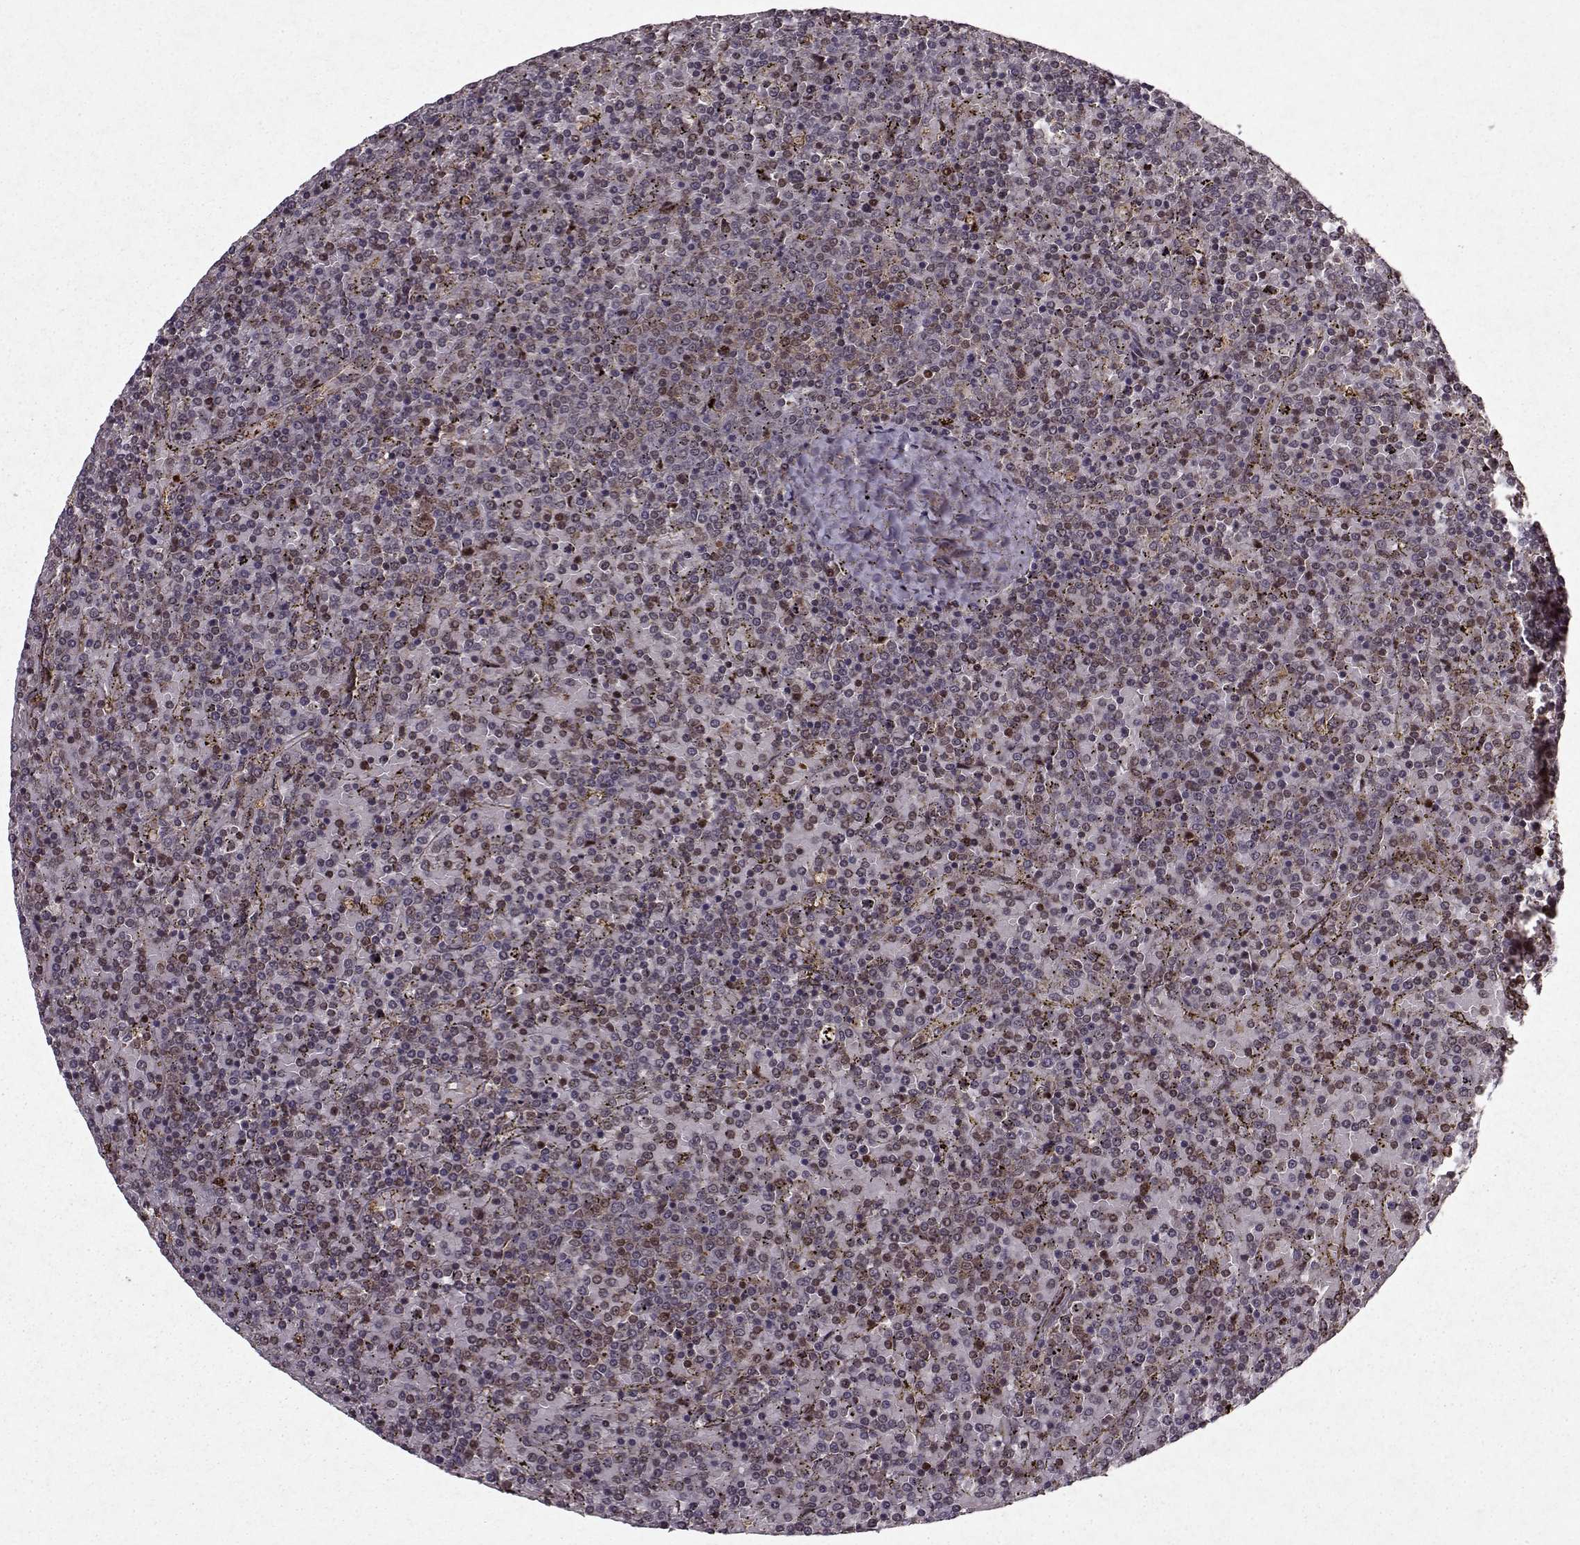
{"staining": {"intensity": "negative", "quantity": "none", "location": "none"}, "tissue": "lymphoma", "cell_type": "Tumor cells", "image_type": "cancer", "snomed": [{"axis": "morphology", "description": "Malignant lymphoma, non-Hodgkin's type, Low grade"}, {"axis": "topography", "description": "Spleen"}], "caption": "IHC histopathology image of malignant lymphoma, non-Hodgkin's type (low-grade) stained for a protein (brown), which exhibits no expression in tumor cells. (DAB immunohistochemistry (IHC), high magnification).", "gene": "PSMA7", "patient": {"sex": "female", "age": 77}}